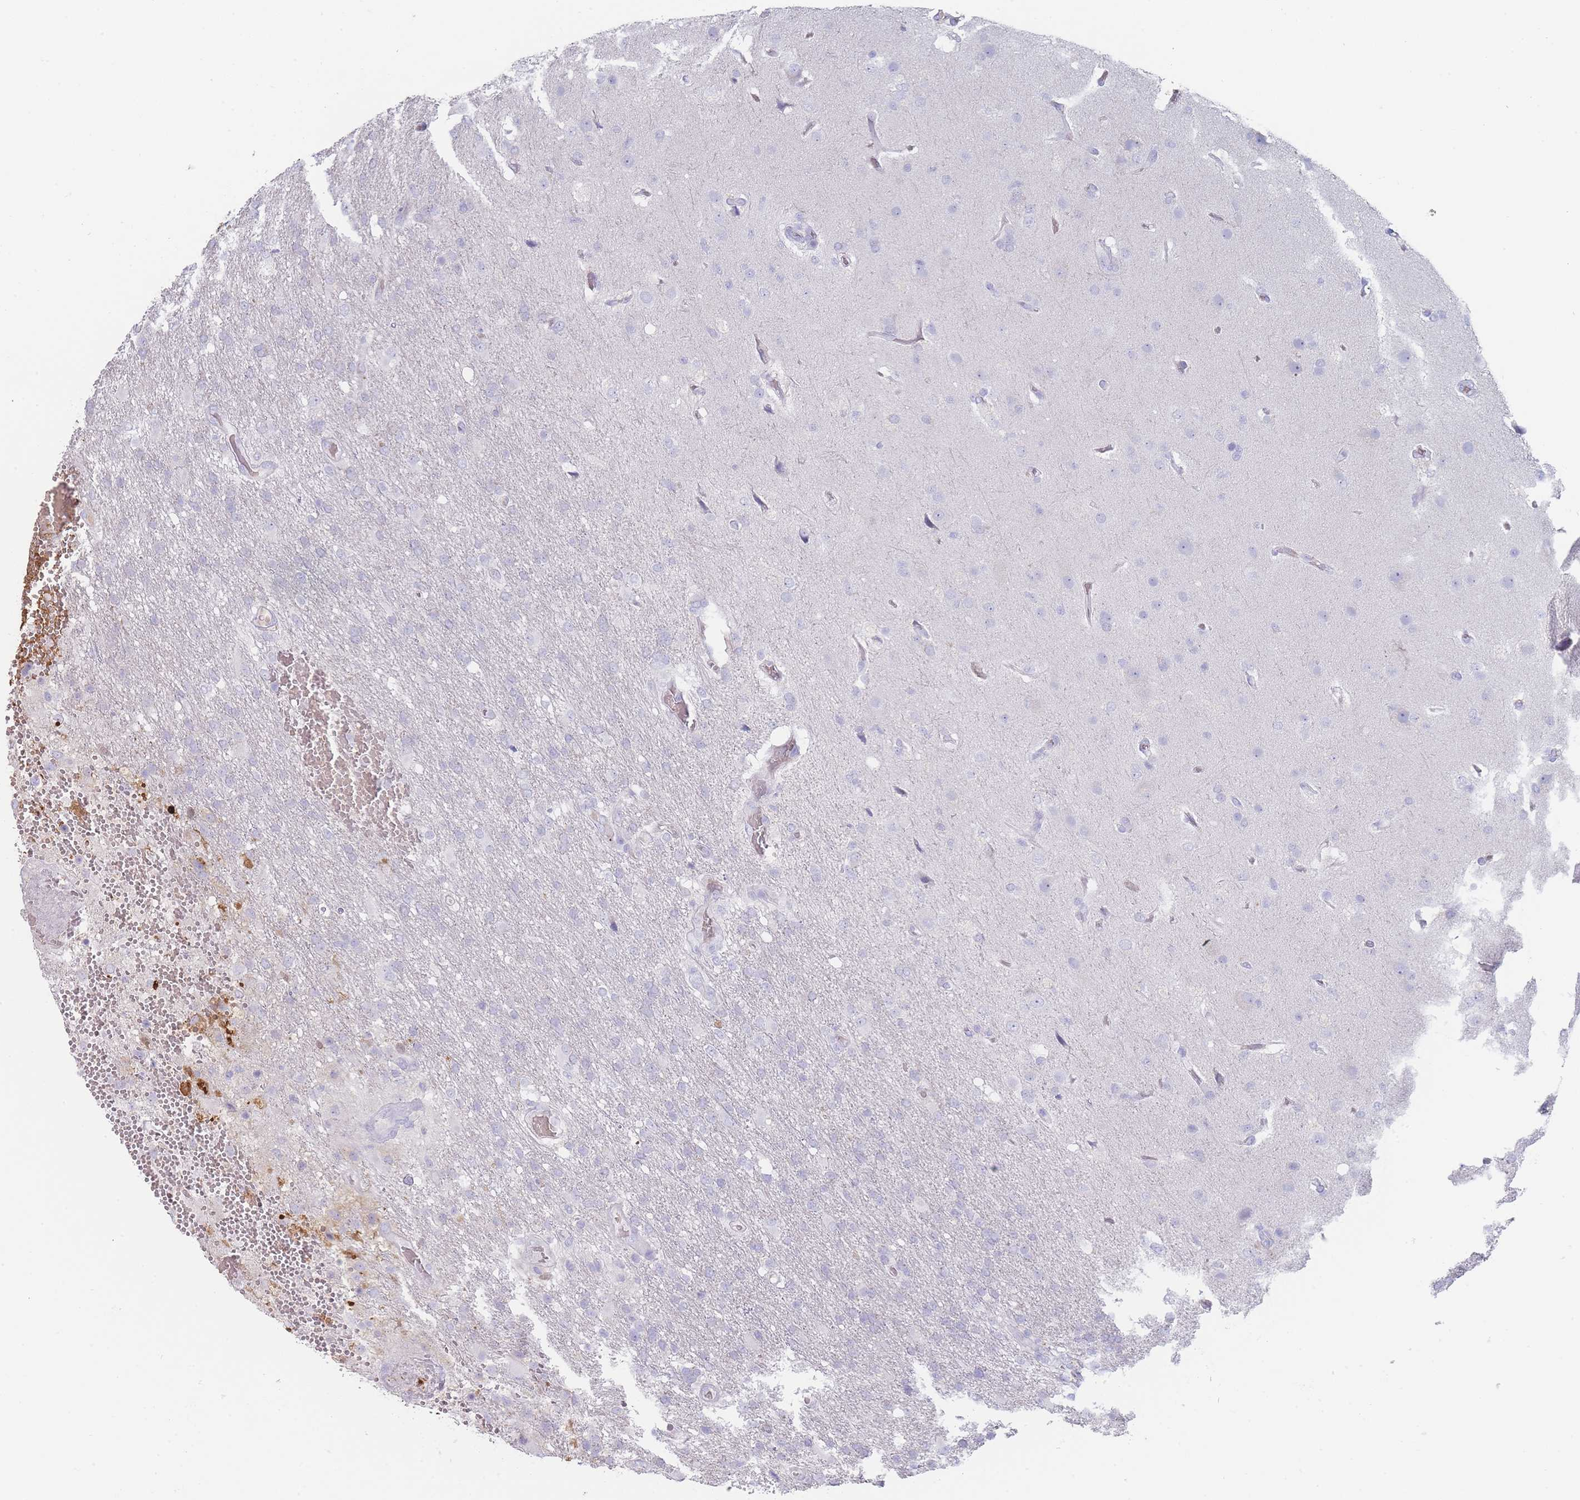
{"staining": {"intensity": "negative", "quantity": "none", "location": "none"}, "tissue": "glioma", "cell_type": "Tumor cells", "image_type": "cancer", "snomed": [{"axis": "morphology", "description": "Glioma, malignant, High grade"}, {"axis": "topography", "description": "Brain"}], "caption": "Micrograph shows no significant protein positivity in tumor cells of glioma.", "gene": "HBG2", "patient": {"sex": "female", "age": 74}}